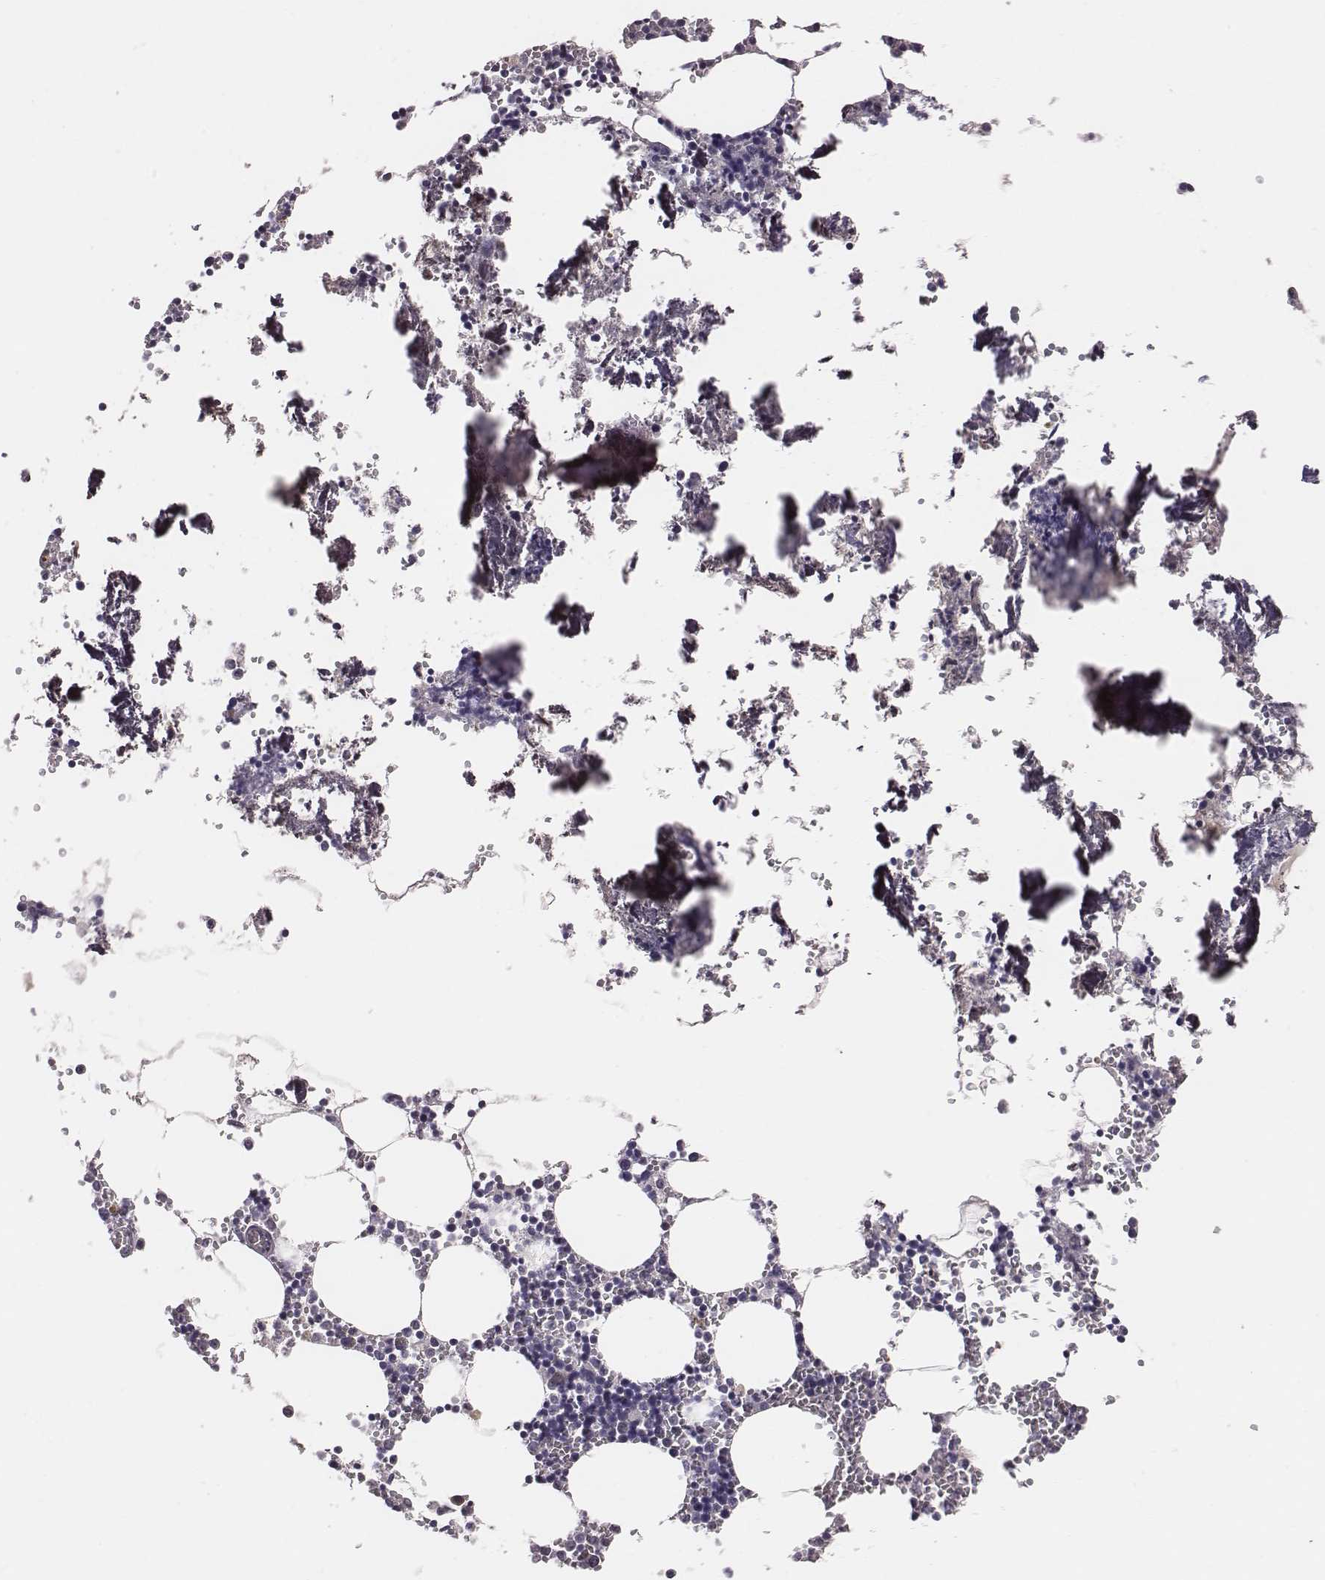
{"staining": {"intensity": "negative", "quantity": "none", "location": "none"}, "tissue": "bone marrow", "cell_type": "Hematopoietic cells", "image_type": "normal", "snomed": [{"axis": "morphology", "description": "Normal tissue, NOS"}, {"axis": "topography", "description": "Bone marrow"}], "caption": "The photomicrograph displays no staining of hematopoietic cells in normal bone marrow. The staining is performed using DAB brown chromogen with nuclei counter-stained in using hematoxylin.", "gene": "EN1", "patient": {"sex": "male", "age": 54}}